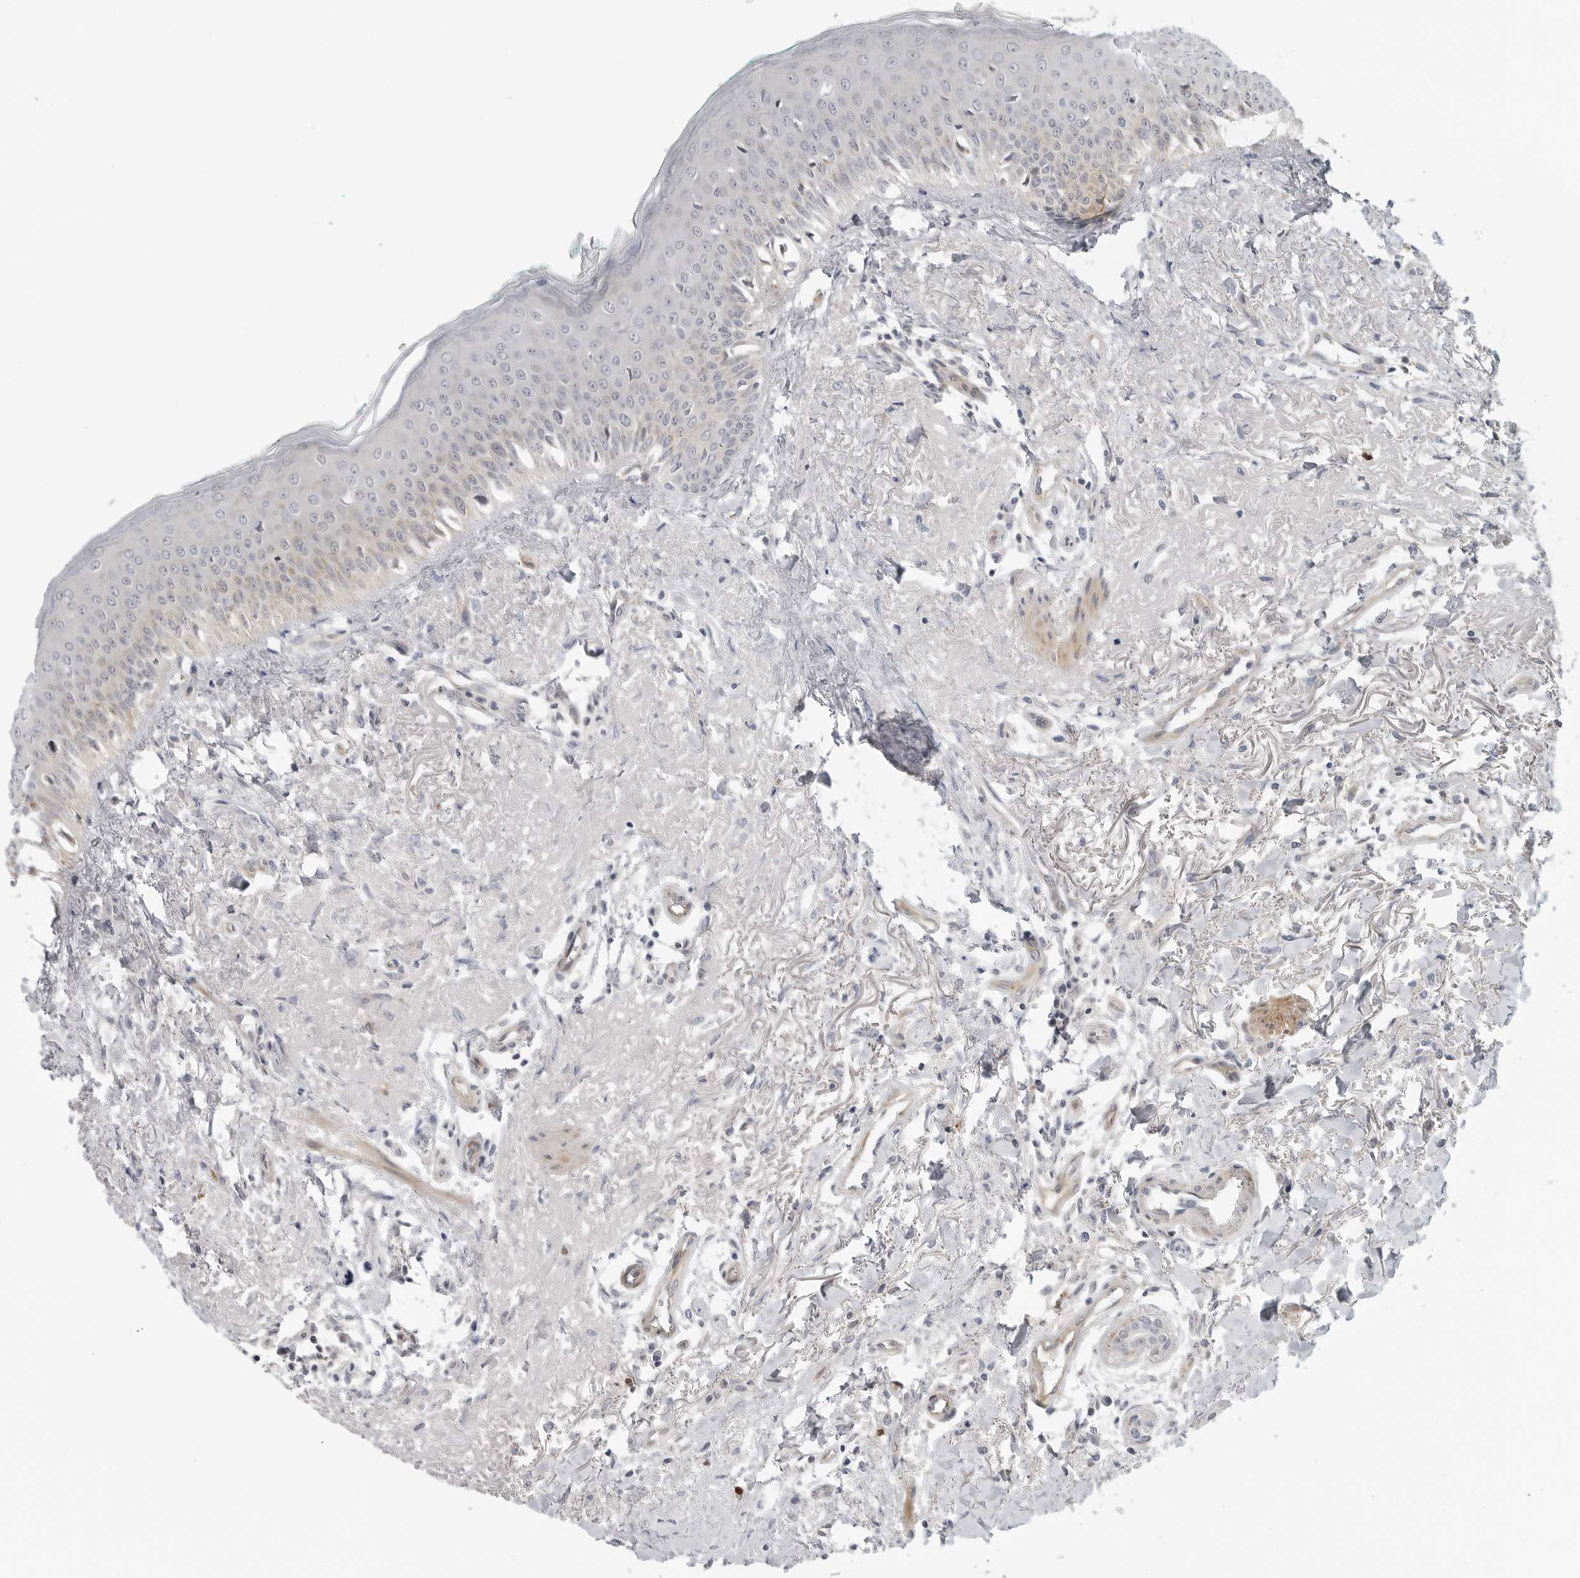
{"staining": {"intensity": "weak", "quantity": "25%-75%", "location": "cytoplasmic/membranous"}, "tissue": "oral mucosa", "cell_type": "Squamous epithelial cells", "image_type": "normal", "snomed": [{"axis": "morphology", "description": "Normal tissue, NOS"}, {"axis": "topography", "description": "Oral tissue"}], "caption": "Normal oral mucosa was stained to show a protein in brown. There is low levels of weak cytoplasmic/membranous expression in about 25%-75% of squamous epithelial cells. (Brightfield microscopy of DAB IHC at high magnification).", "gene": "STXBP3", "patient": {"sex": "female", "age": 70}}